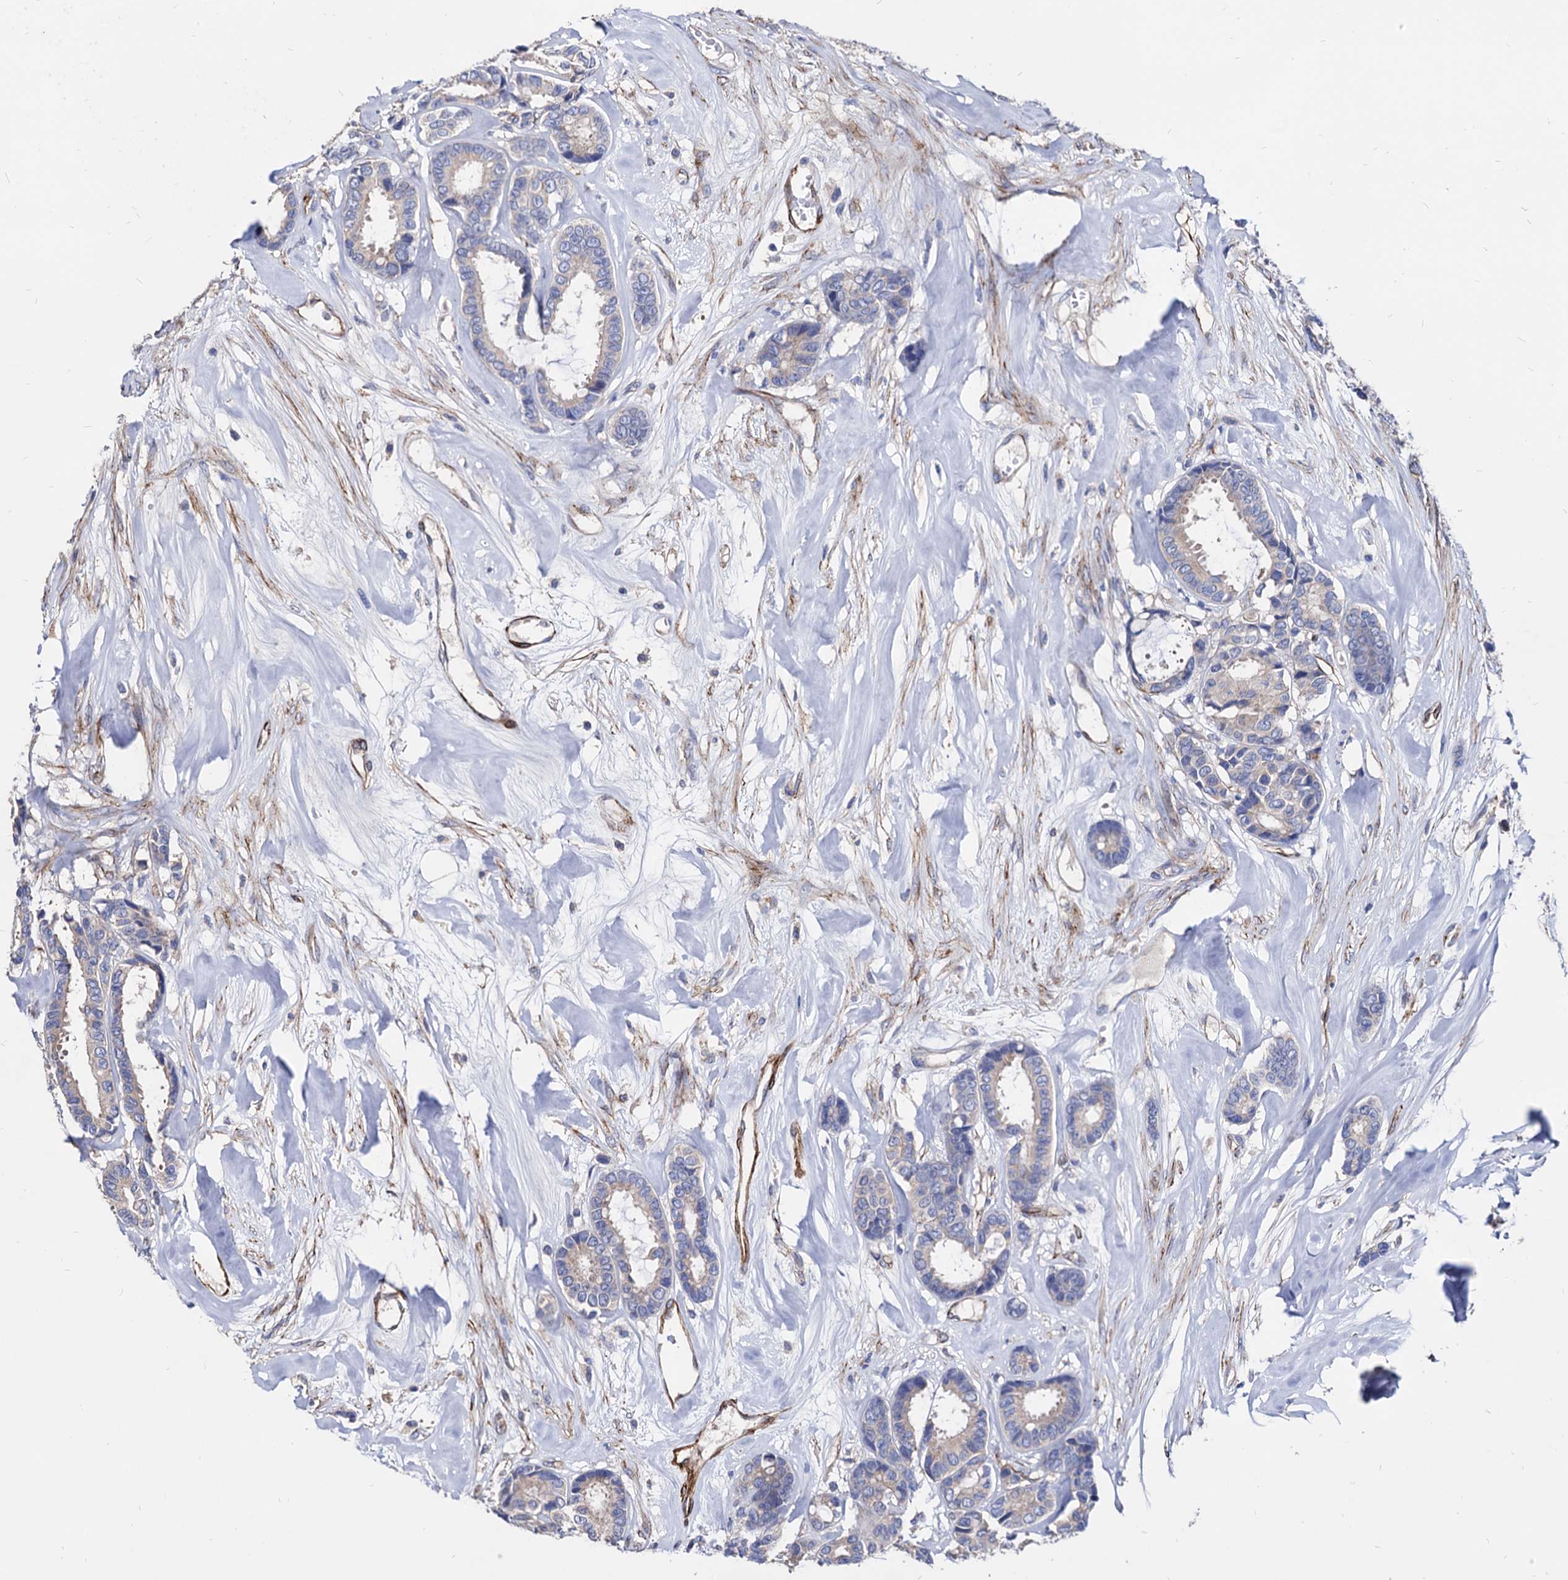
{"staining": {"intensity": "weak", "quantity": "<25%", "location": "cytoplasmic/membranous"}, "tissue": "breast cancer", "cell_type": "Tumor cells", "image_type": "cancer", "snomed": [{"axis": "morphology", "description": "Duct carcinoma"}, {"axis": "topography", "description": "Breast"}], "caption": "Immunohistochemistry (IHC) of human breast cancer shows no expression in tumor cells.", "gene": "WDR11", "patient": {"sex": "female", "age": 87}}